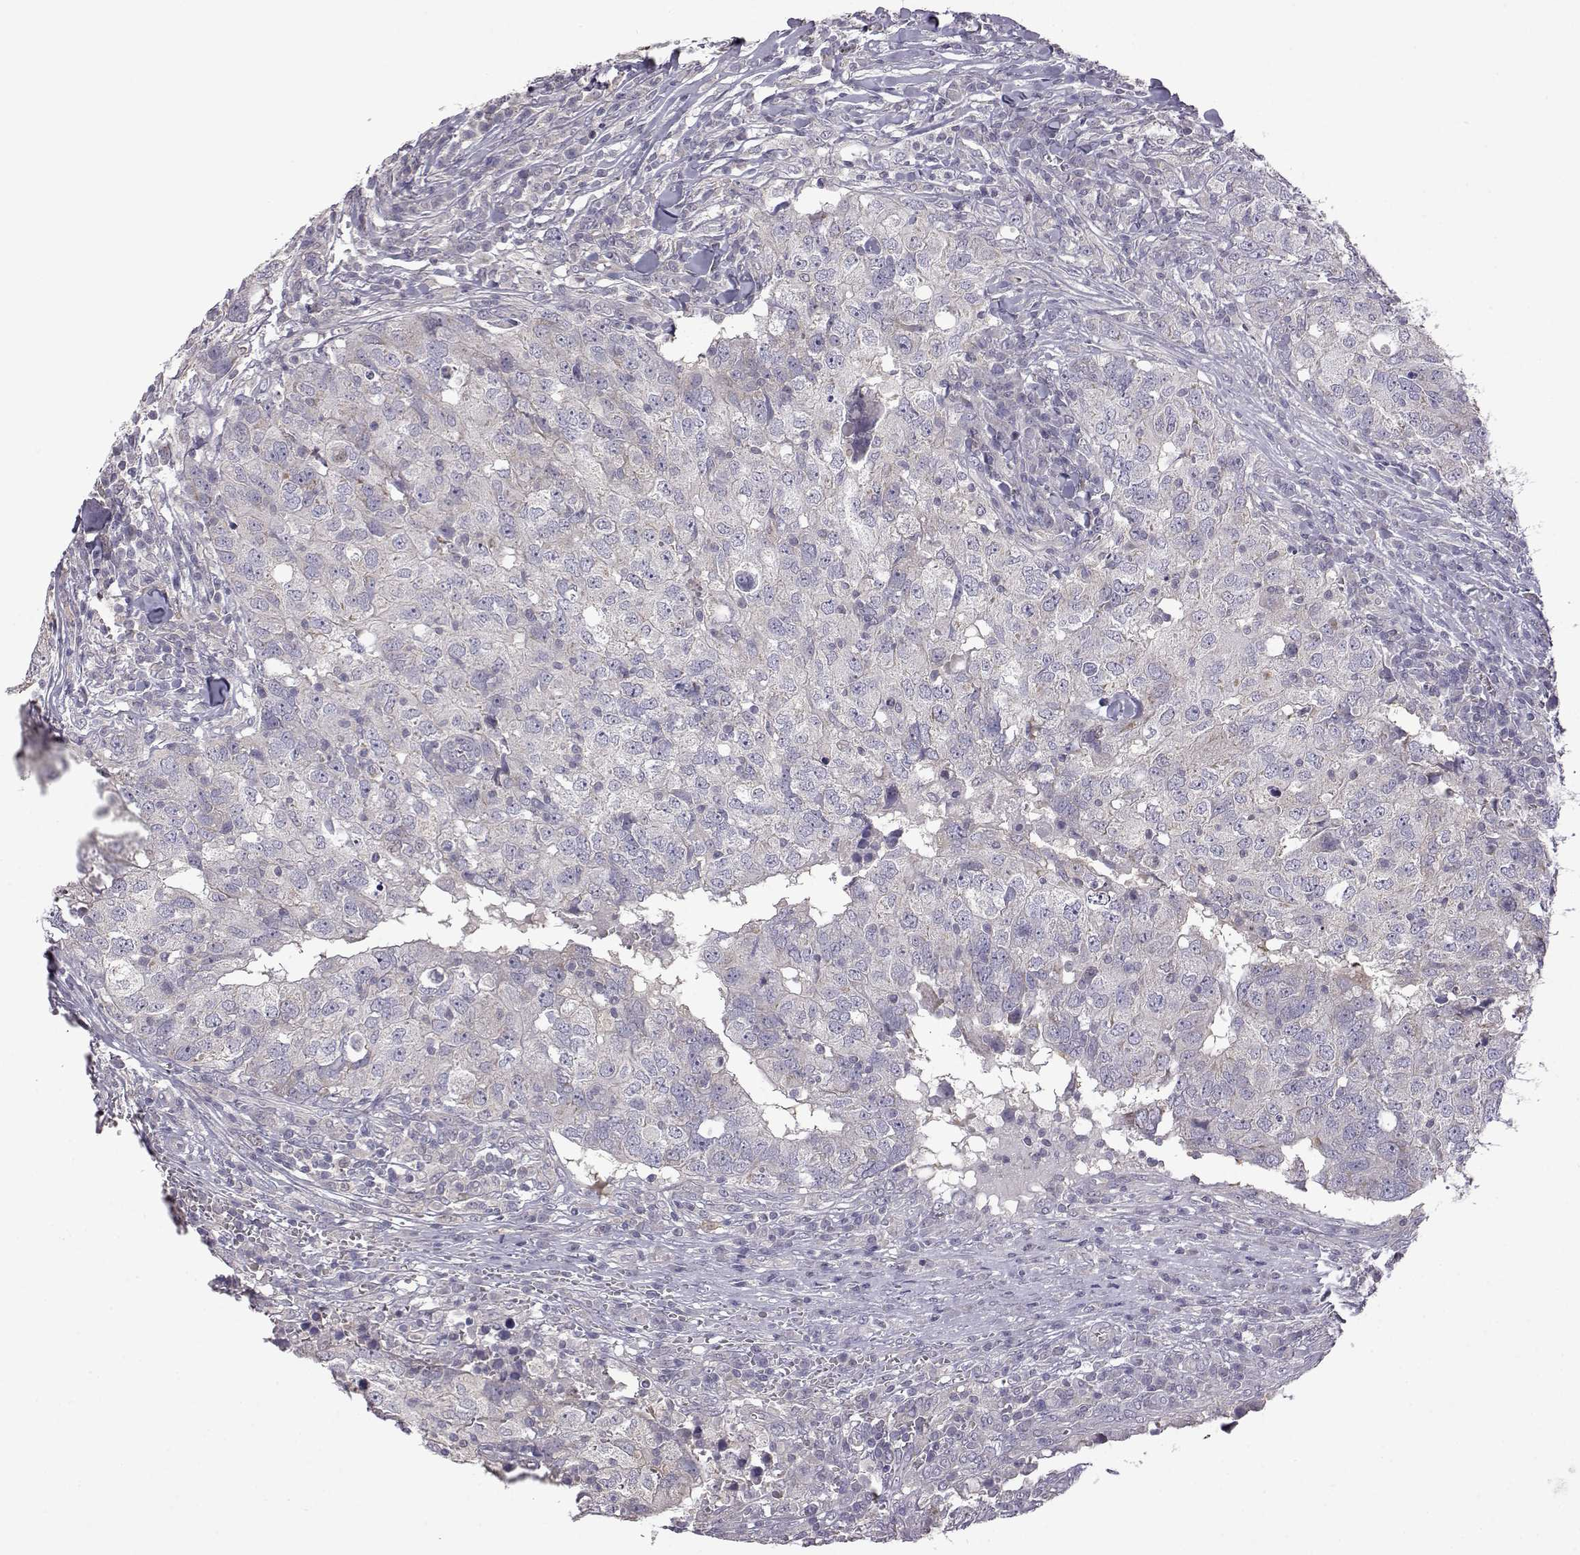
{"staining": {"intensity": "negative", "quantity": "none", "location": "none"}, "tissue": "breast cancer", "cell_type": "Tumor cells", "image_type": "cancer", "snomed": [{"axis": "morphology", "description": "Duct carcinoma"}, {"axis": "topography", "description": "Breast"}], "caption": "The histopathology image demonstrates no significant expression in tumor cells of breast cancer.", "gene": "VGF", "patient": {"sex": "female", "age": 30}}